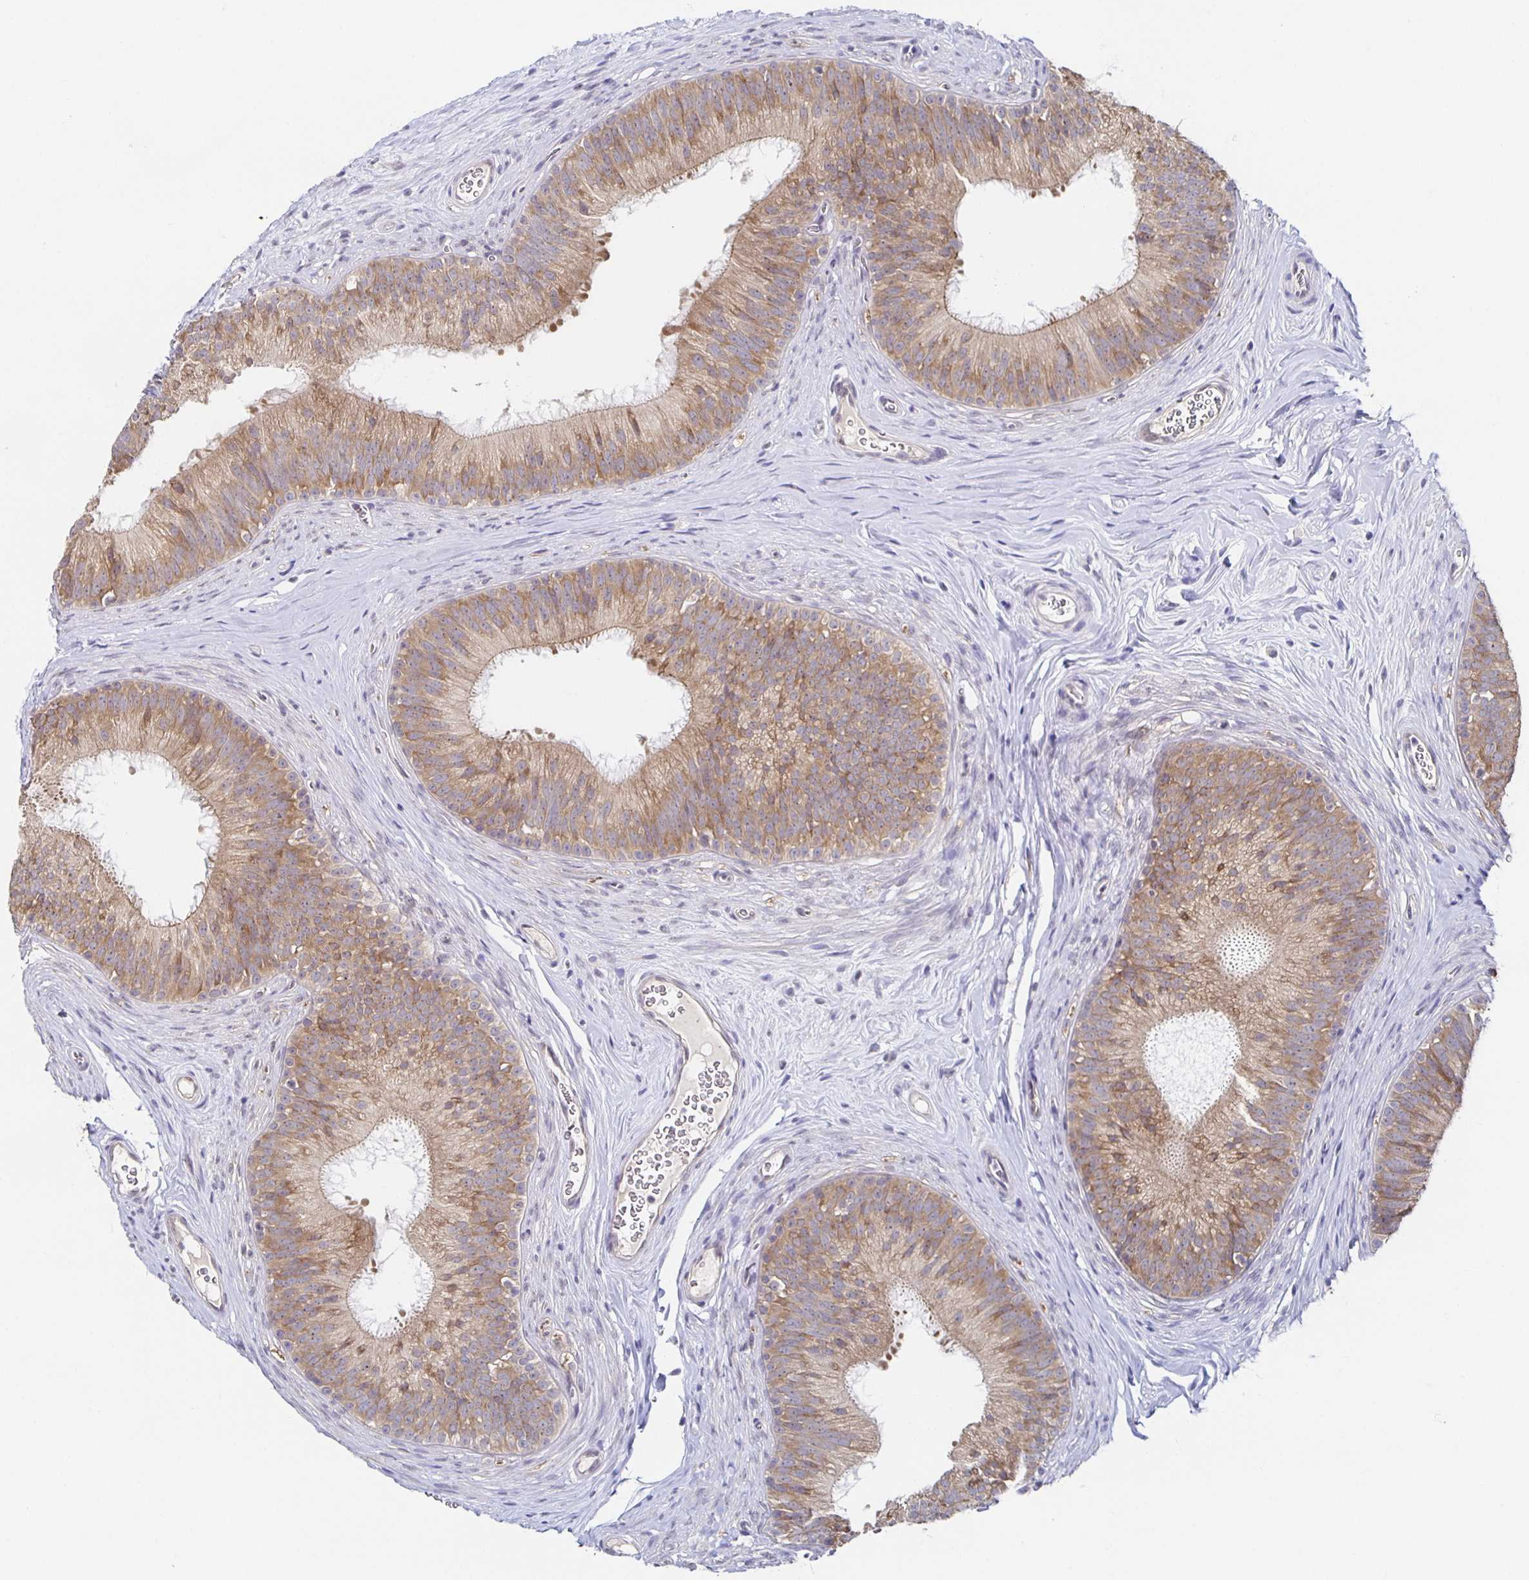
{"staining": {"intensity": "moderate", "quantity": ">75%", "location": "cytoplasmic/membranous"}, "tissue": "epididymis", "cell_type": "Glandular cells", "image_type": "normal", "snomed": [{"axis": "morphology", "description": "Normal tissue, NOS"}, {"axis": "topography", "description": "Epididymis"}], "caption": "Immunohistochemical staining of unremarkable epididymis displays medium levels of moderate cytoplasmic/membranous positivity in approximately >75% of glandular cells.", "gene": "BAD", "patient": {"sex": "male", "age": 24}}